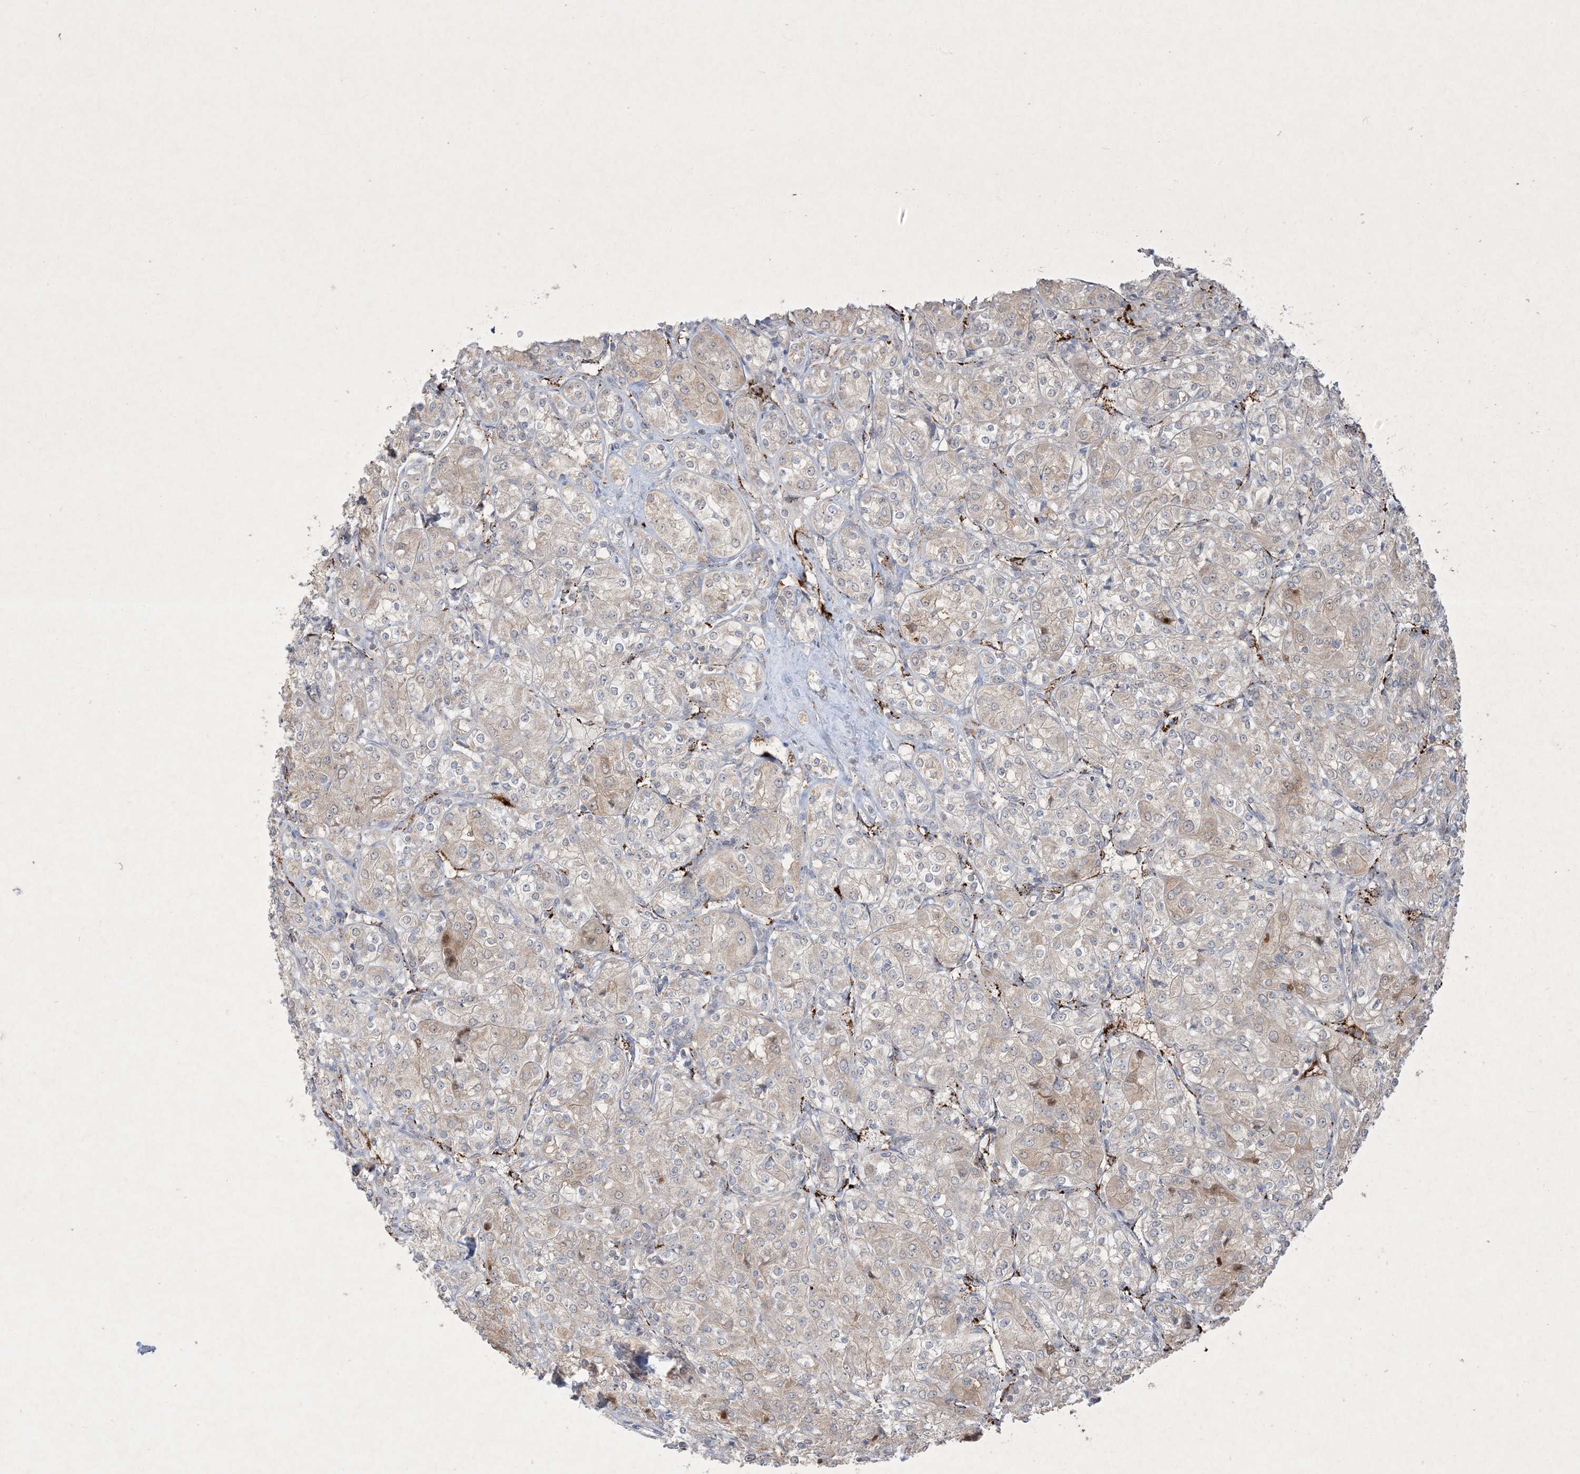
{"staining": {"intensity": "weak", "quantity": "25%-75%", "location": "cytoplasmic/membranous"}, "tissue": "renal cancer", "cell_type": "Tumor cells", "image_type": "cancer", "snomed": [{"axis": "morphology", "description": "Adenocarcinoma, NOS"}, {"axis": "topography", "description": "Kidney"}], "caption": "Renal adenocarcinoma stained with a brown dye displays weak cytoplasmic/membranous positive expression in approximately 25%-75% of tumor cells.", "gene": "PRSS36", "patient": {"sex": "male", "age": 77}}